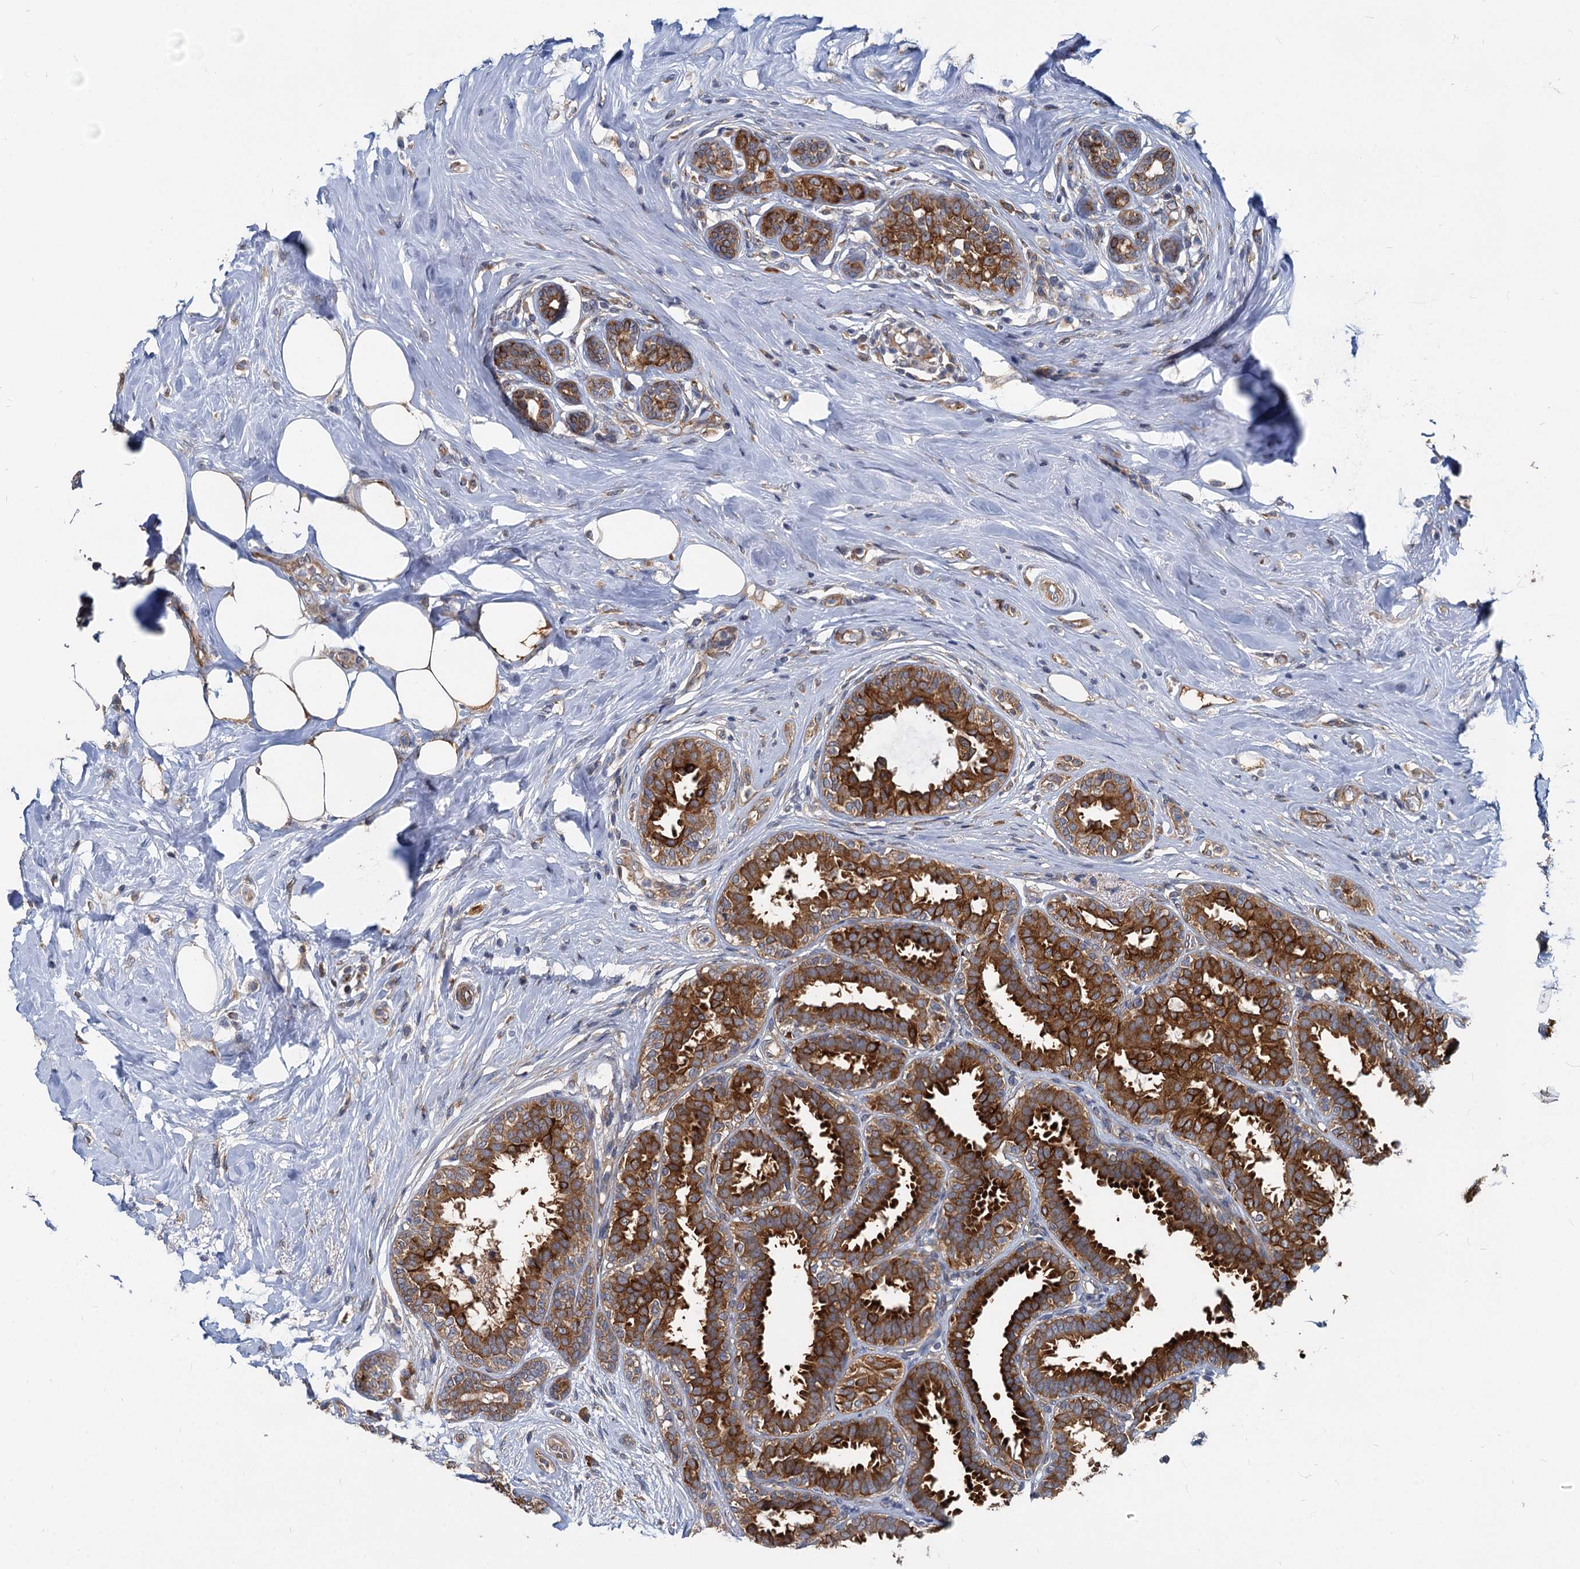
{"staining": {"intensity": "strong", "quantity": ">75%", "location": "cytoplasmic/membranous"}, "tissue": "breast cancer", "cell_type": "Tumor cells", "image_type": "cancer", "snomed": [{"axis": "morphology", "description": "Lobular carcinoma"}, {"axis": "topography", "description": "Breast"}], "caption": "A high-resolution image shows immunohistochemistry staining of lobular carcinoma (breast), which reveals strong cytoplasmic/membranous positivity in approximately >75% of tumor cells.", "gene": "EIF2B2", "patient": {"sex": "female", "age": 51}}